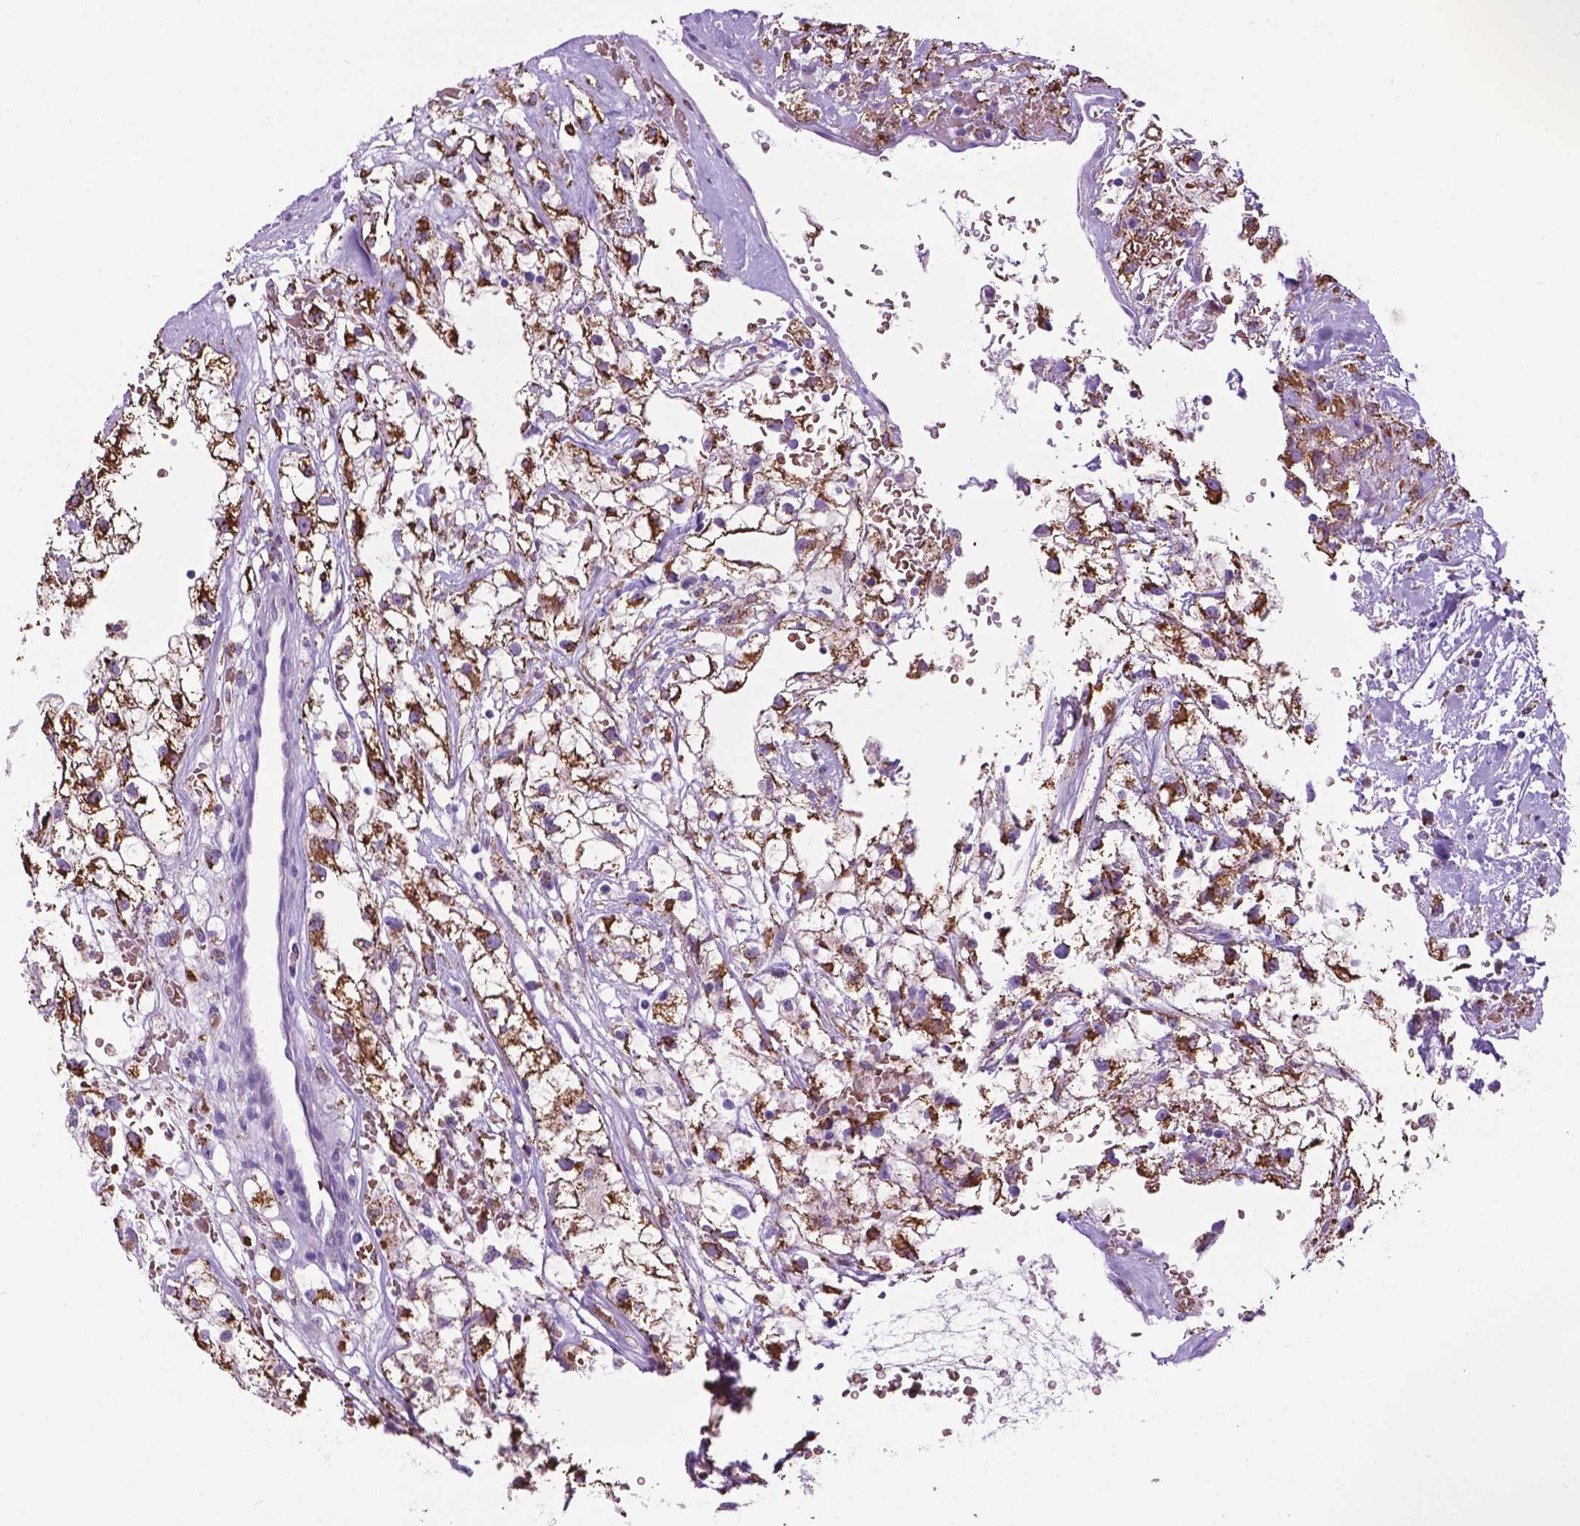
{"staining": {"intensity": "strong", "quantity": ">75%", "location": "cytoplasmic/membranous"}, "tissue": "renal cancer", "cell_type": "Tumor cells", "image_type": "cancer", "snomed": [{"axis": "morphology", "description": "Adenocarcinoma, NOS"}, {"axis": "topography", "description": "Kidney"}], "caption": "Renal cancer (adenocarcinoma) stained with a protein marker demonstrates strong staining in tumor cells.", "gene": "TMEM132E", "patient": {"sex": "male", "age": 59}}